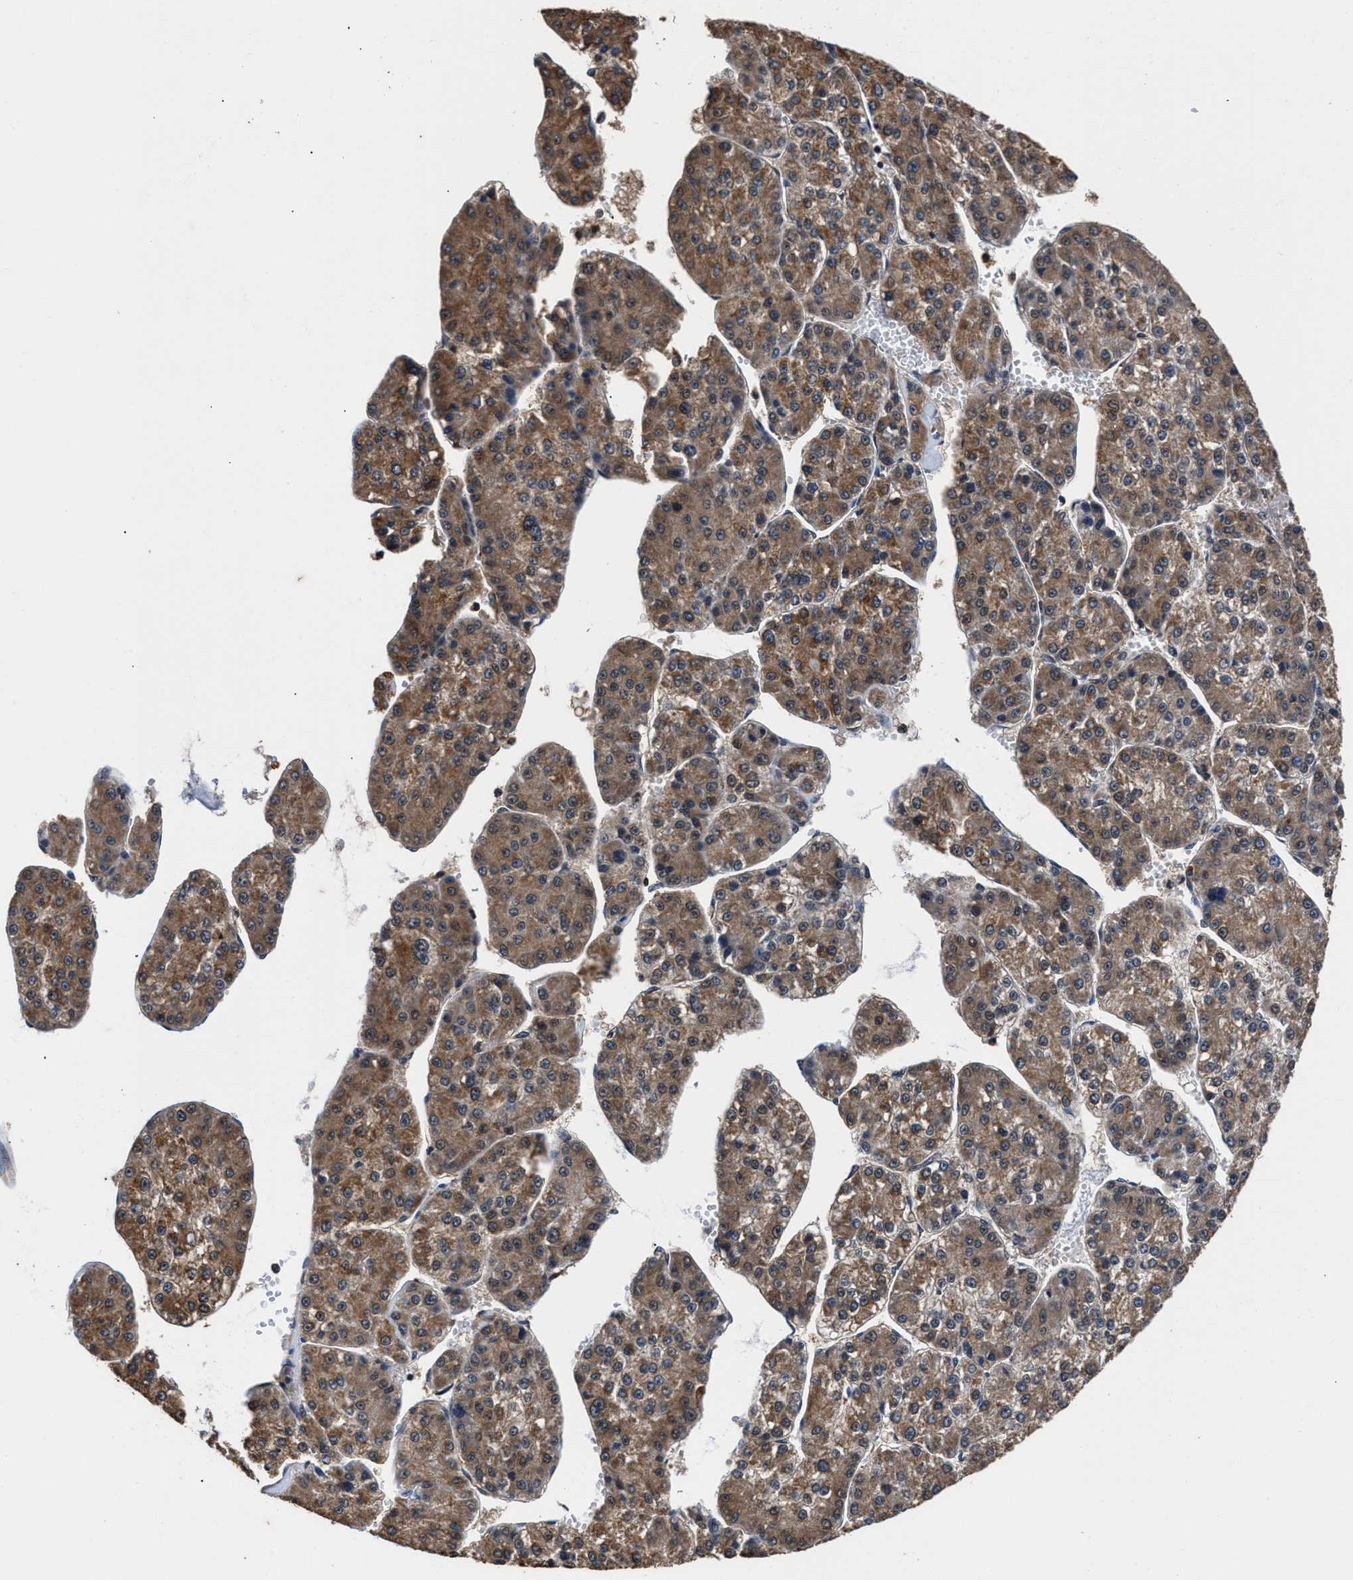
{"staining": {"intensity": "moderate", "quantity": ">75%", "location": "cytoplasmic/membranous"}, "tissue": "liver cancer", "cell_type": "Tumor cells", "image_type": "cancer", "snomed": [{"axis": "morphology", "description": "Carcinoma, Hepatocellular, NOS"}, {"axis": "topography", "description": "Liver"}], "caption": "Immunohistochemistry image of neoplastic tissue: human liver cancer (hepatocellular carcinoma) stained using immunohistochemistry (IHC) exhibits medium levels of moderate protein expression localized specifically in the cytoplasmic/membranous of tumor cells, appearing as a cytoplasmic/membranous brown color.", "gene": "ACLY", "patient": {"sex": "female", "age": 73}}